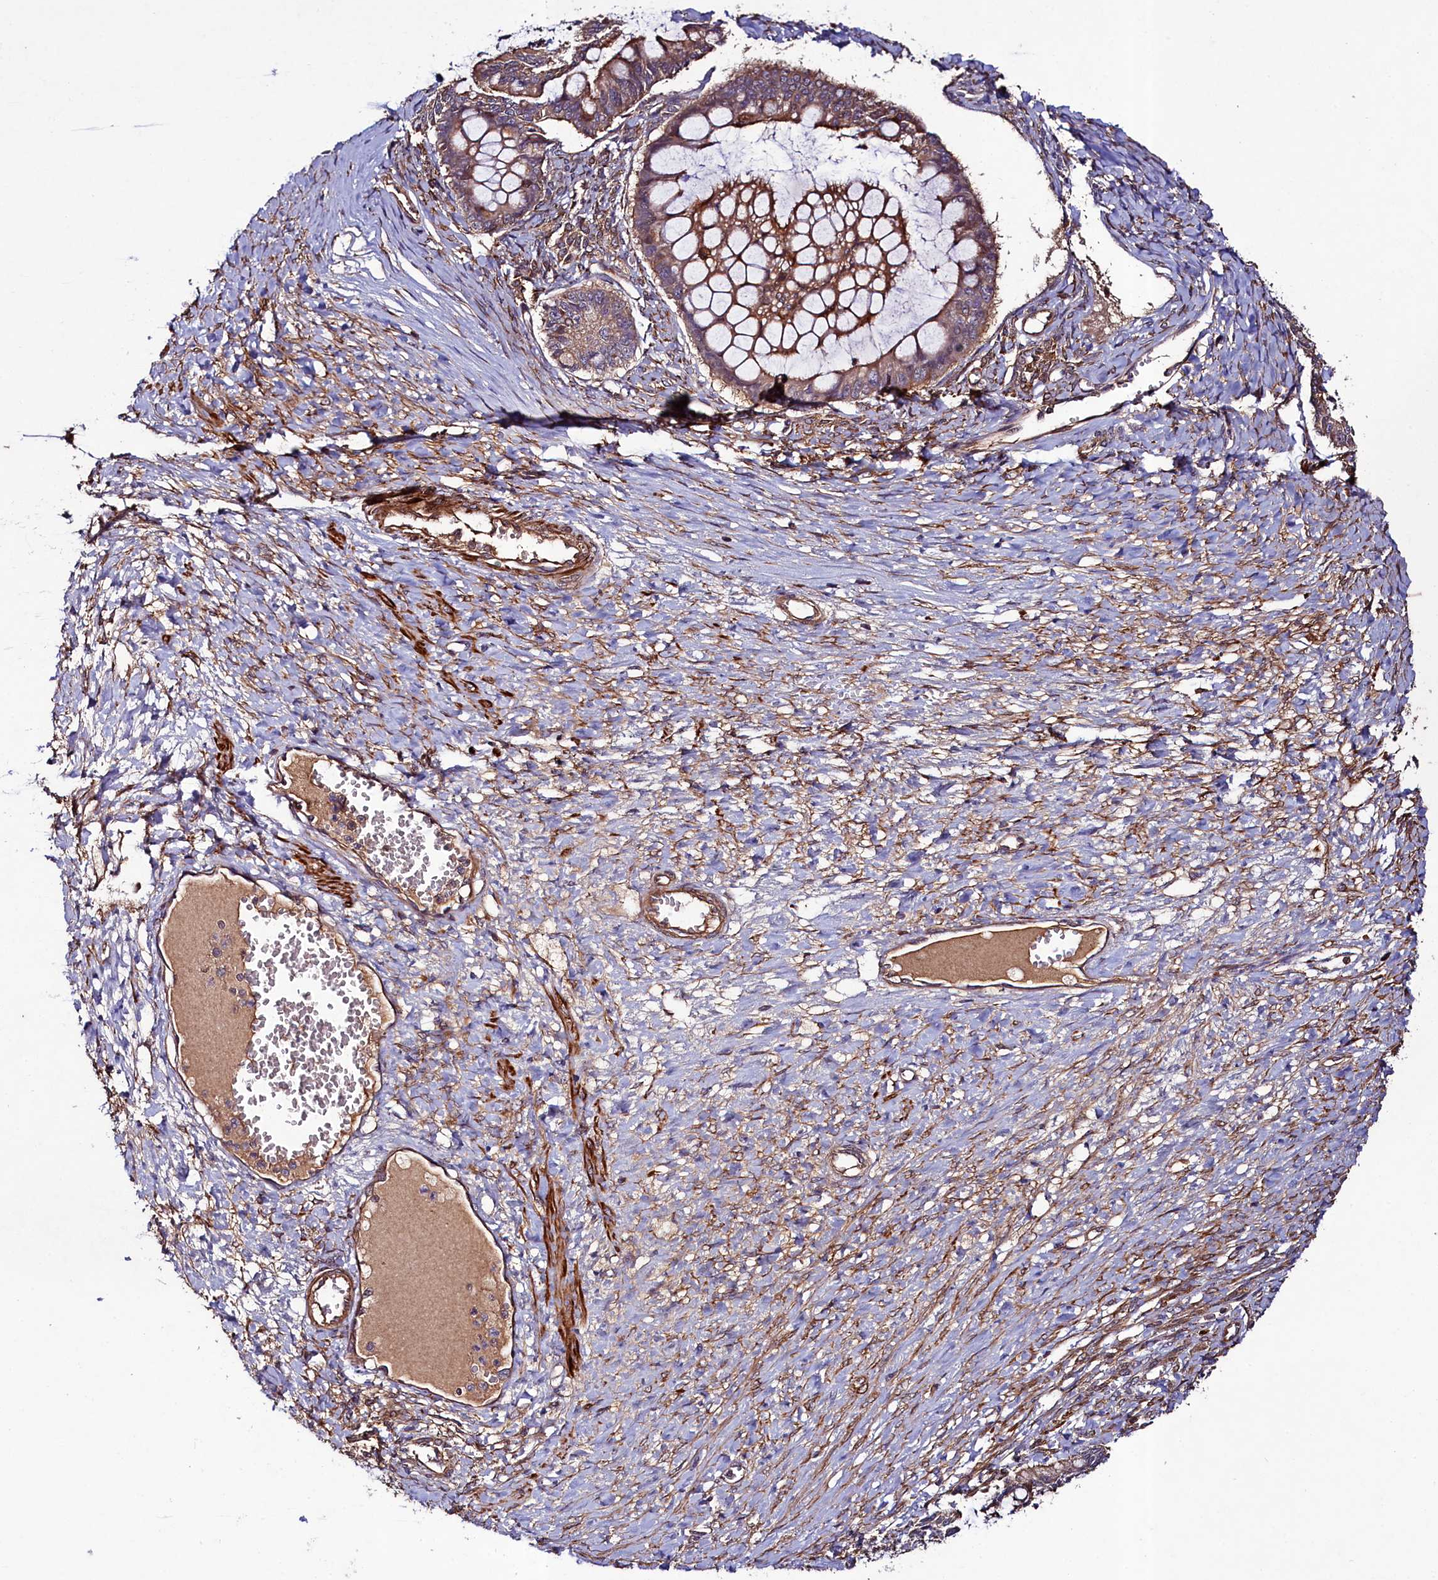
{"staining": {"intensity": "moderate", "quantity": ">75%", "location": "cytoplasmic/membranous"}, "tissue": "ovarian cancer", "cell_type": "Tumor cells", "image_type": "cancer", "snomed": [{"axis": "morphology", "description": "Cystadenocarcinoma, mucinous, NOS"}, {"axis": "topography", "description": "Ovary"}], "caption": "A photomicrograph showing moderate cytoplasmic/membranous positivity in approximately >75% of tumor cells in ovarian cancer, as visualized by brown immunohistochemical staining.", "gene": "CCDC102A", "patient": {"sex": "female", "age": 73}}